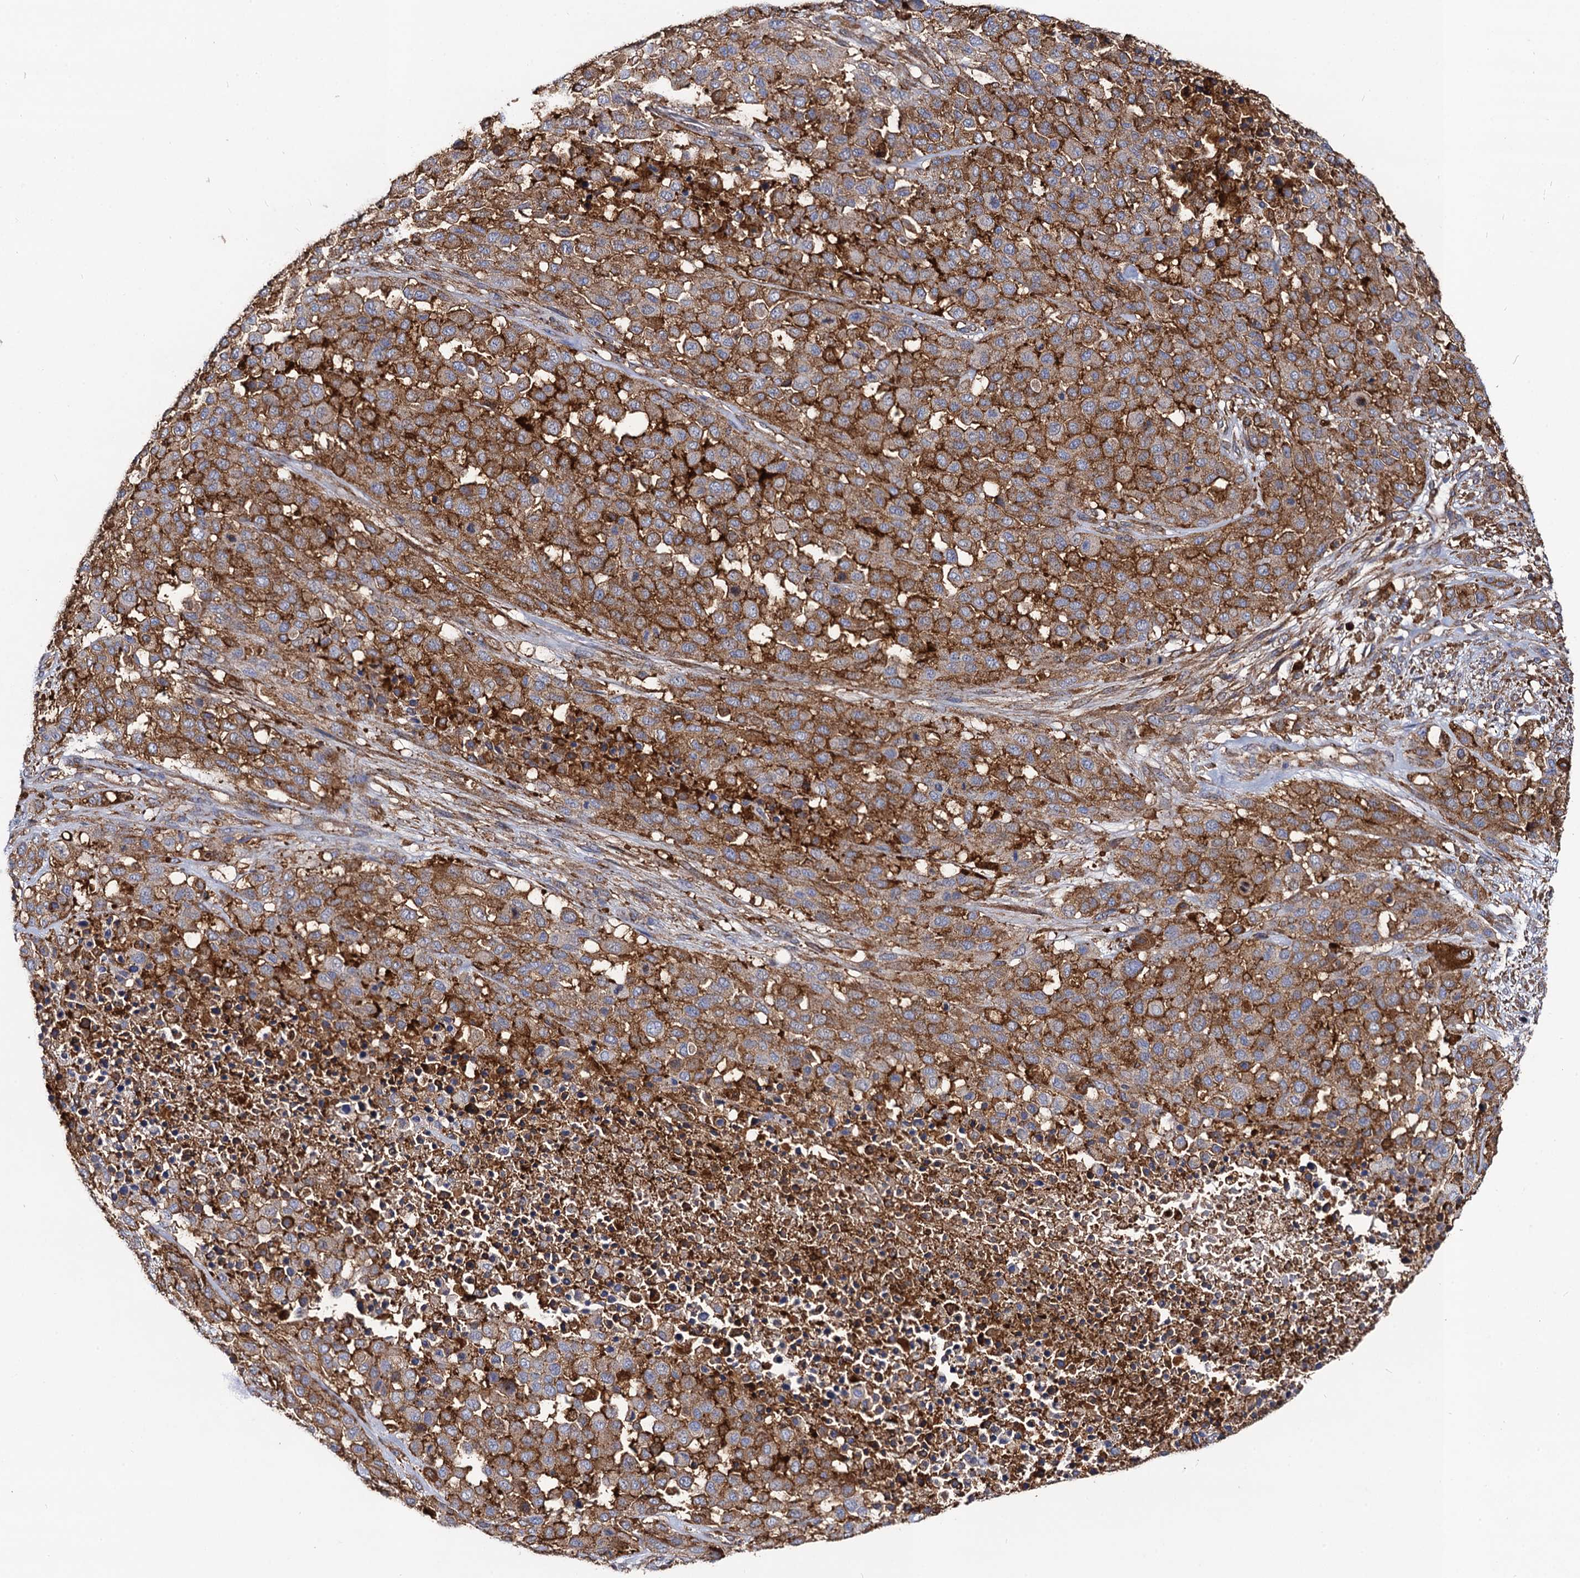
{"staining": {"intensity": "moderate", "quantity": ">75%", "location": "cytoplasmic/membranous"}, "tissue": "melanoma", "cell_type": "Tumor cells", "image_type": "cancer", "snomed": [{"axis": "morphology", "description": "Malignant melanoma, Metastatic site"}, {"axis": "topography", "description": "Skin"}], "caption": "Immunohistochemistry histopathology image of neoplastic tissue: malignant melanoma (metastatic site) stained using immunohistochemistry (IHC) reveals medium levels of moderate protein expression localized specifically in the cytoplasmic/membranous of tumor cells, appearing as a cytoplasmic/membranous brown color.", "gene": "DYDC1", "patient": {"sex": "female", "age": 81}}